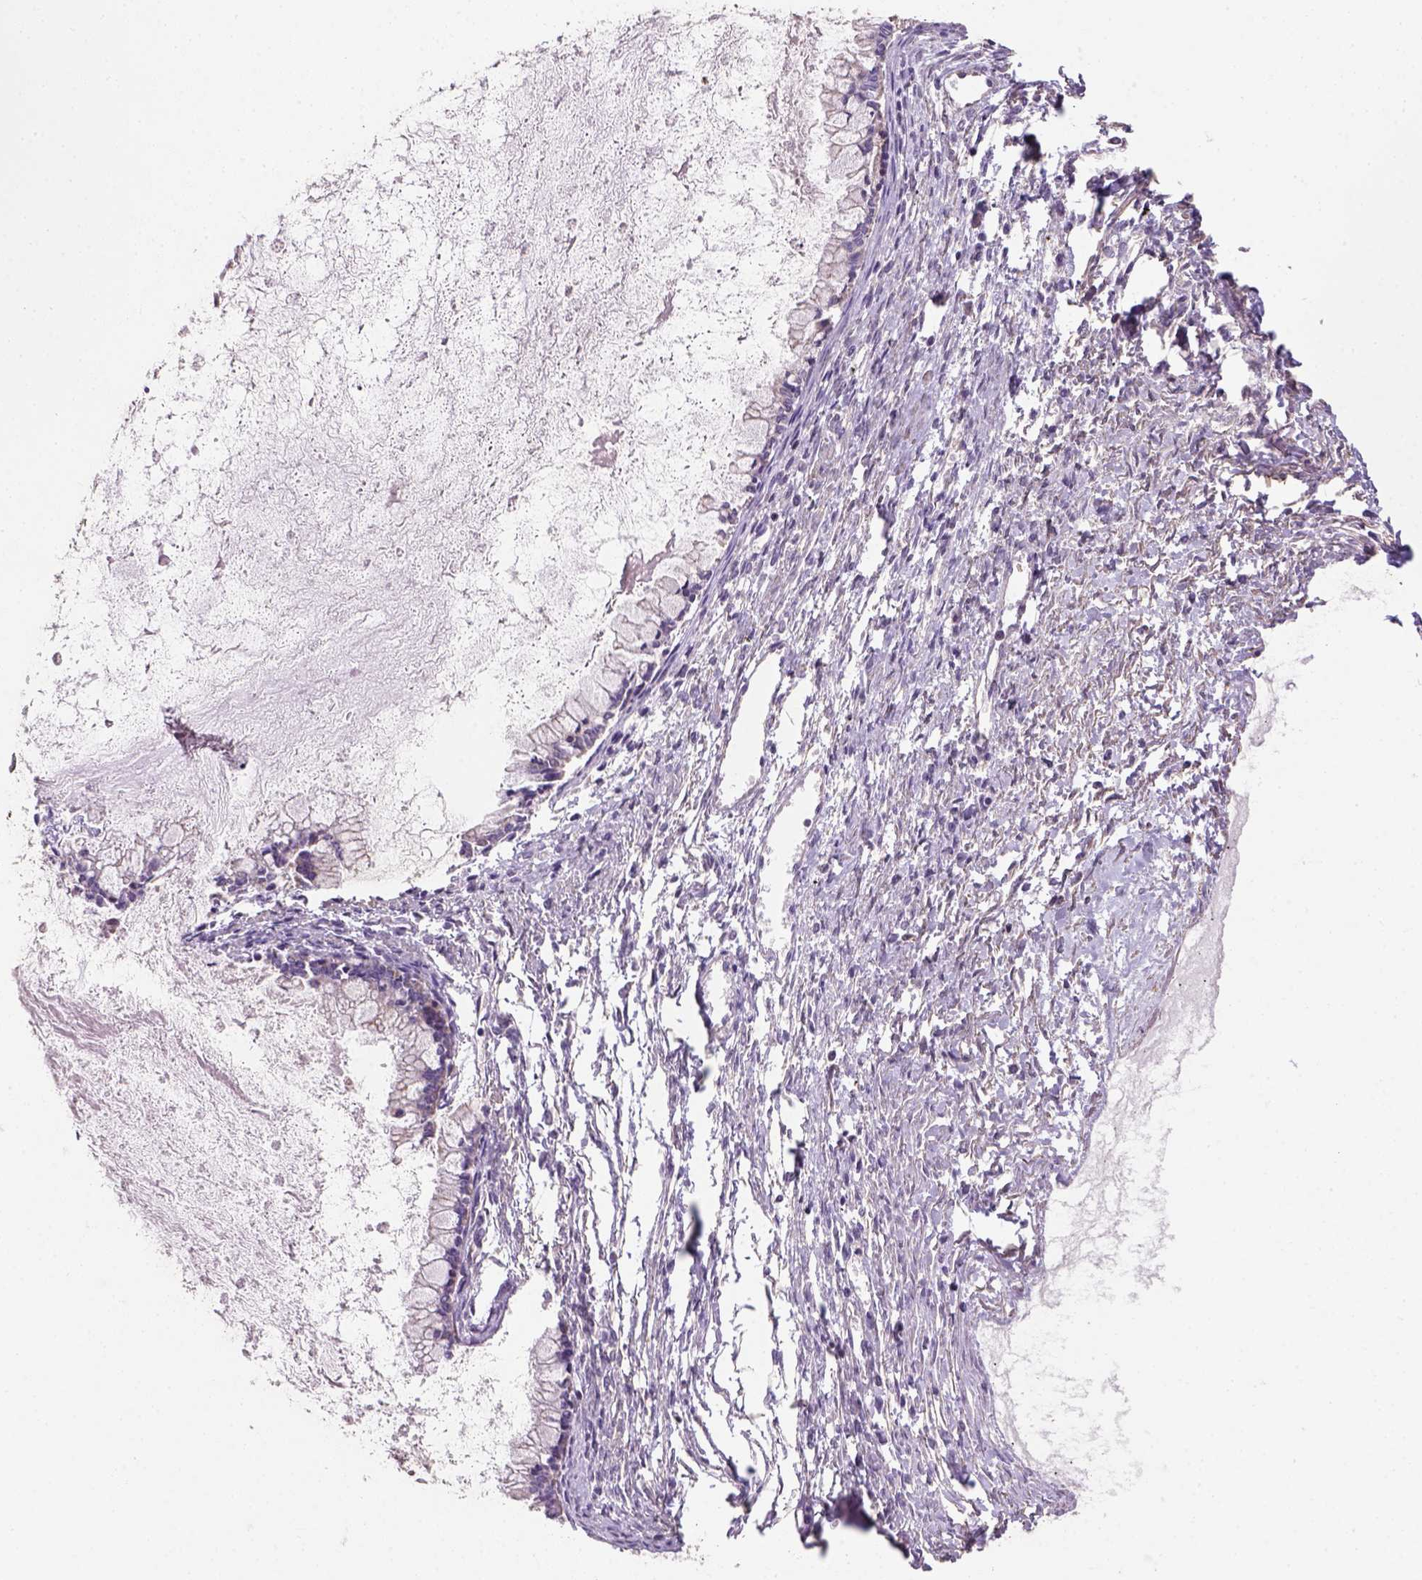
{"staining": {"intensity": "negative", "quantity": "none", "location": "none"}, "tissue": "ovarian cancer", "cell_type": "Tumor cells", "image_type": "cancer", "snomed": [{"axis": "morphology", "description": "Cystadenocarcinoma, mucinous, NOS"}, {"axis": "topography", "description": "Ovary"}], "caption": "IHC of ovarian cancer (mucinous cystadenocarcinoma) exhibits no staining in tumor cells.", "gene": "HTRA1", "patient": {"sex": "female", "age": 67}}